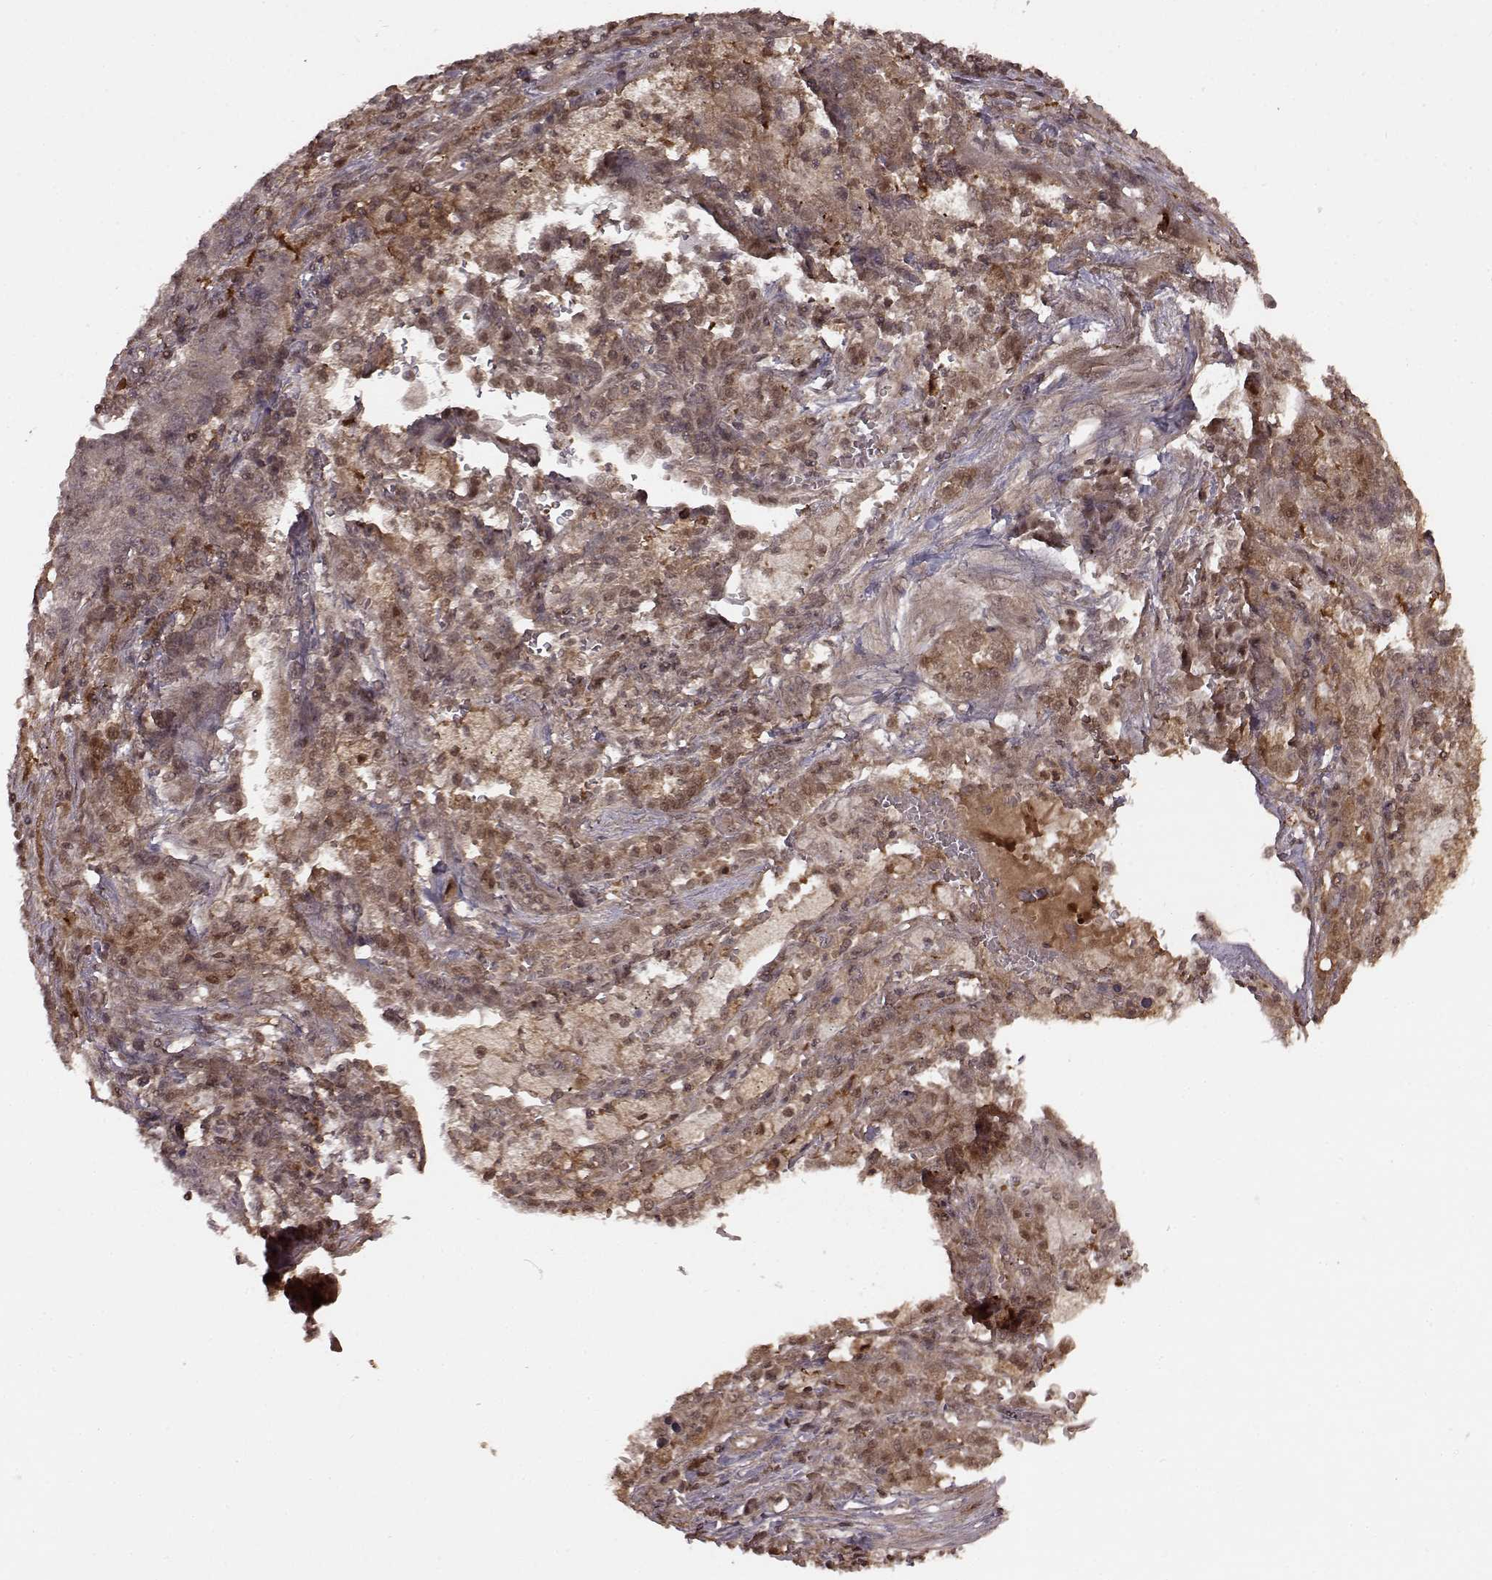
{"staining": {"intensity": "weak", "quantity": ">75%", "location": "cytoplasmic/membranous"}, "tissue": "lung cancer", "cell_type": "Tumor cells", "image_type": "cancer", "snomed": [{"axis": "morphology", "description": "Adenocarcinoma, NOS"}, {"axis": "topography", "description": "Lung"}], "caption": "Tumor cells show low levels of weak cytoplasmic/membranous expression in about >75% of cells in lung cancer (adenocarcinoma).", "gene": "GSS", "patient": {"sex": "male", "age": 57}}